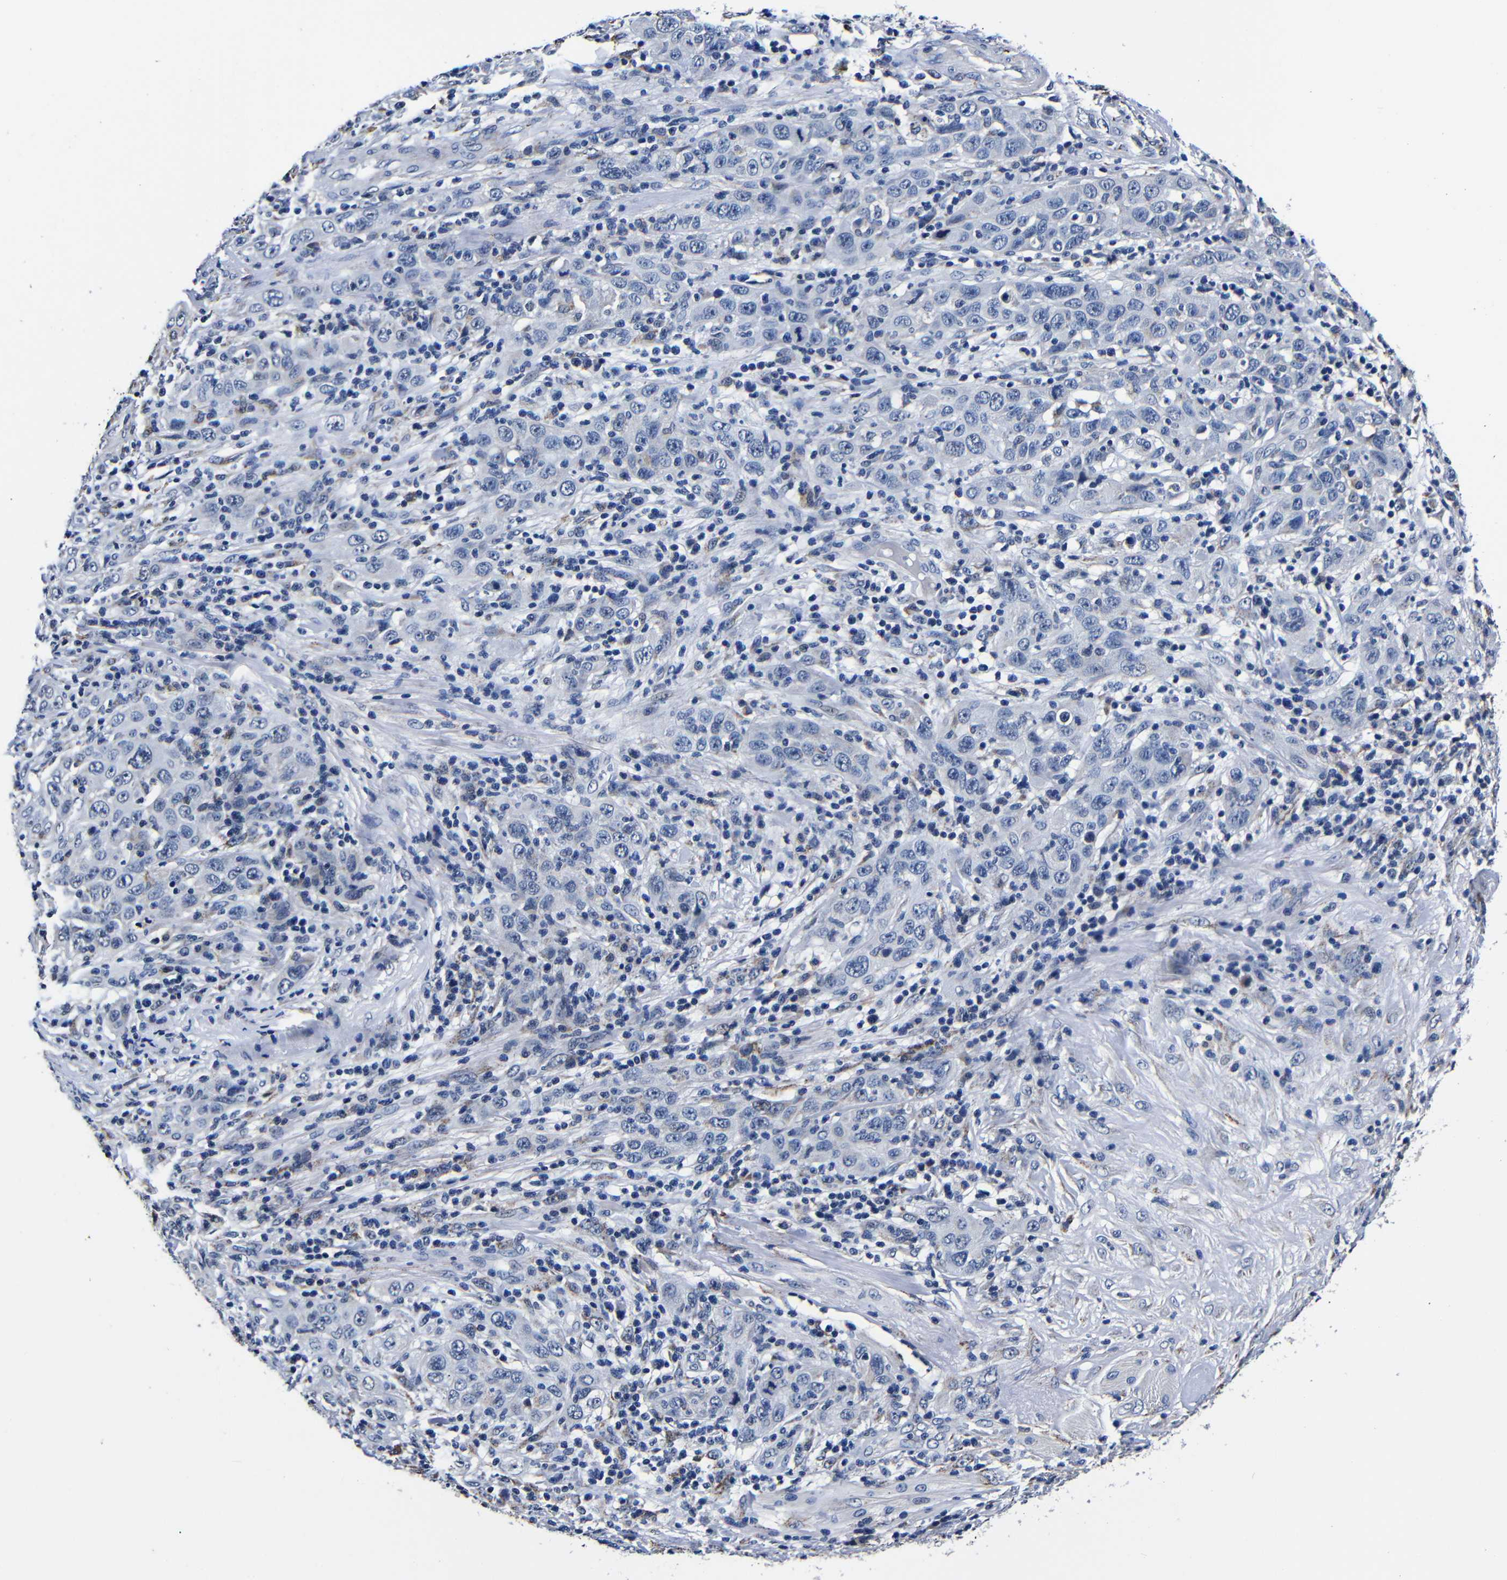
{"staining": {"intensity": "negative", "quantity": "none", "location": "none"}, "tissue": "skin cancer", "cell_type": "Tumor cells", "image_type": "cancer", "snomed": [{"axis": "morphology", "description": "Squamous cell carcinoma, NOS"}, {"axis": "topography", "description": "Skin"}], "caption": "This is an immunohistochemistry (IHC) micrograph of human skin squamous cell carcinoma. There is no staining in tumor cells.", "gene": "DEPP1", "patient": {"sex": "female", "age": 88}}